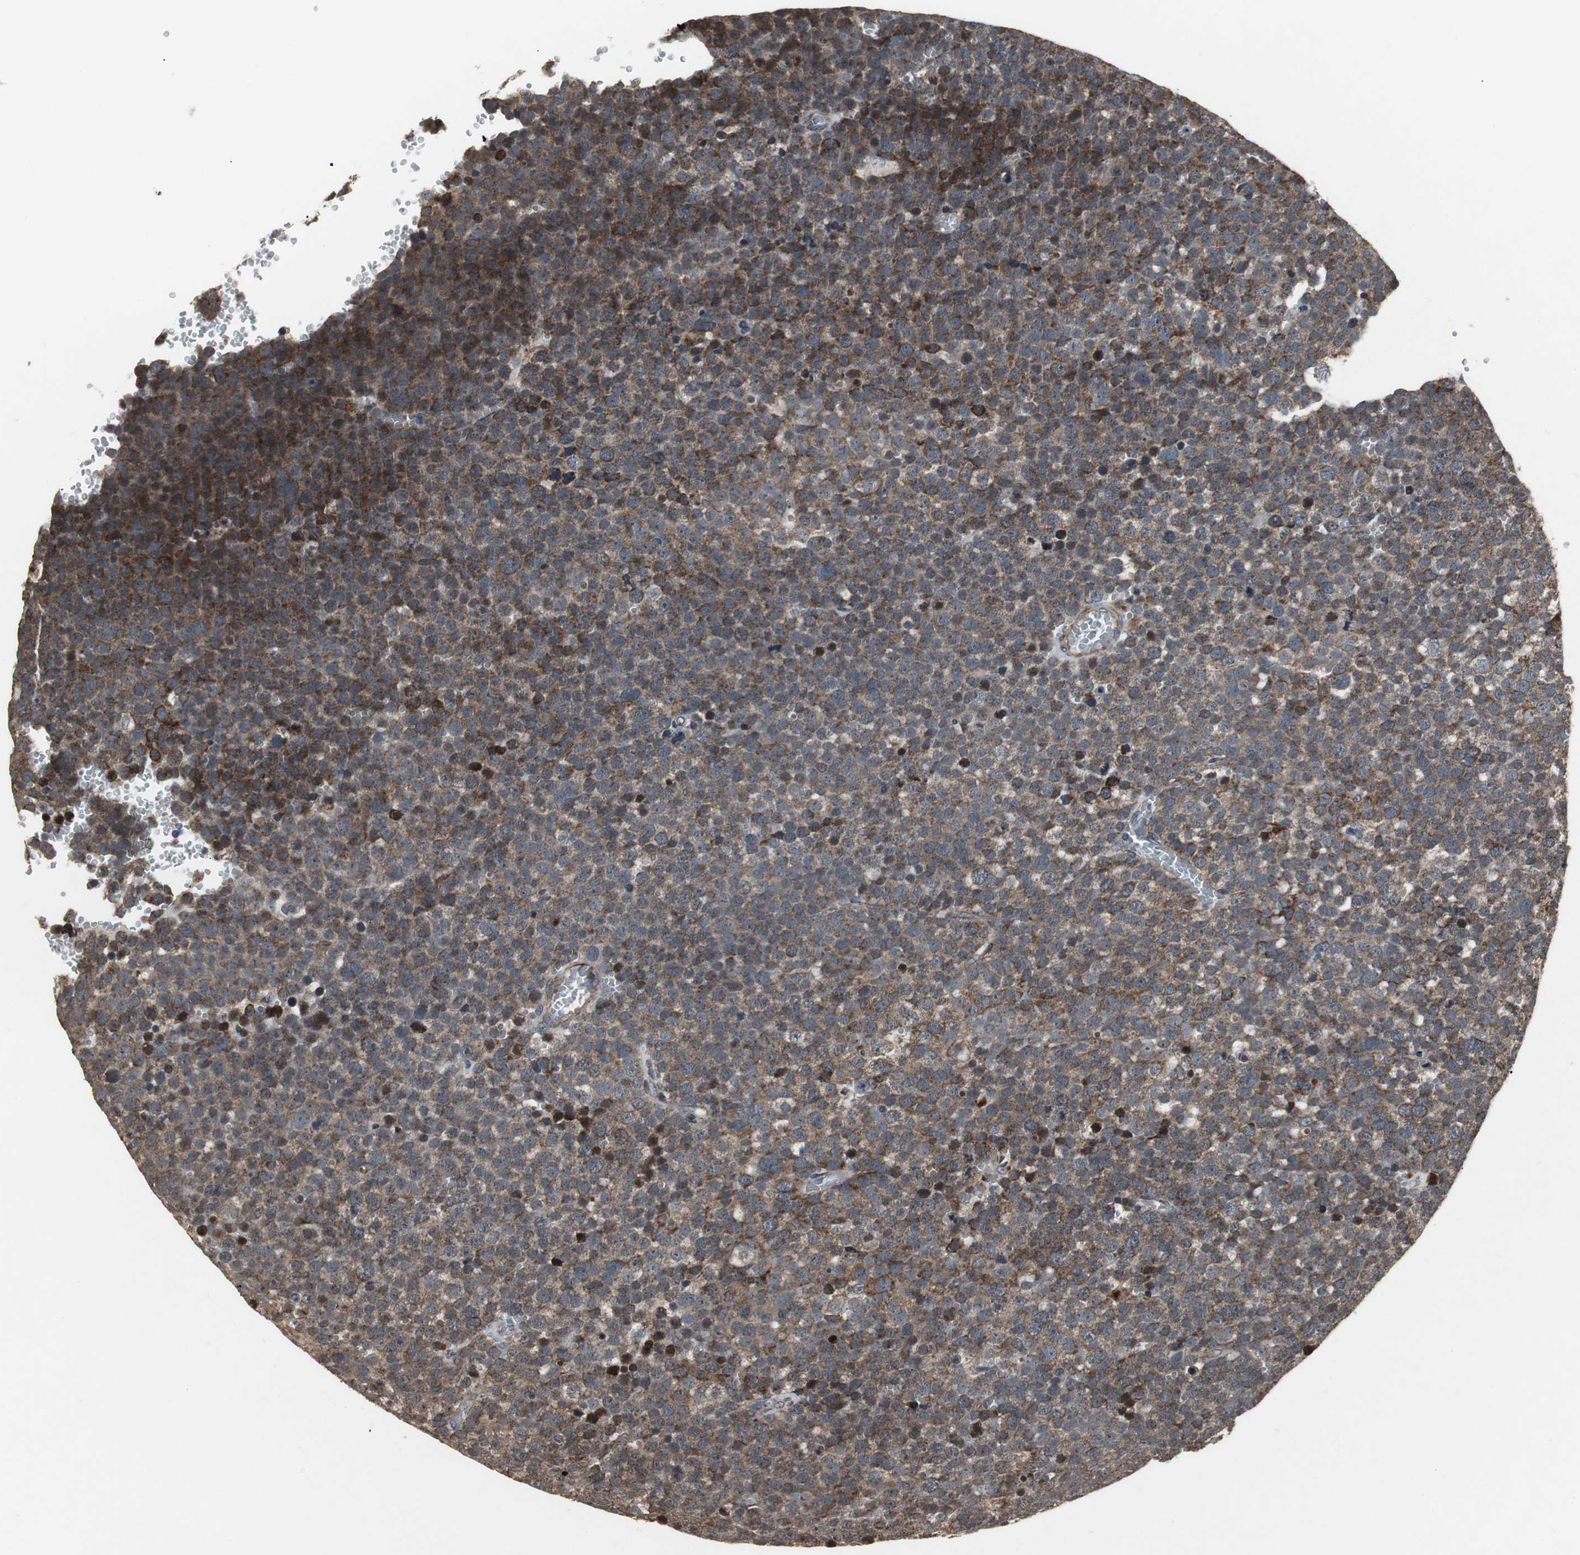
{"staining": {"intensity": "strong", "quantity": ">75%", "location": "cytoplasmic/membranous"}, "tissue": "testis cancer", "cell_type": "Tumor cells", "image_type": "cancer", "snomed": [{"axis": "morphology", "description": "Seminoma, NOS"}, {"axis": "topography", "description": "Testis"}], "caption": "An image of human seminoma (testis) stained for a protein reveals strong cytoplasmic/membranous brown staining in tumor cells. (DAB (3,3'-diaminobenzidine) IHC with brightfield microscopy, high magnification).", "gene": "MRPL40", "patient": {"sex": "male", "age": 71}}